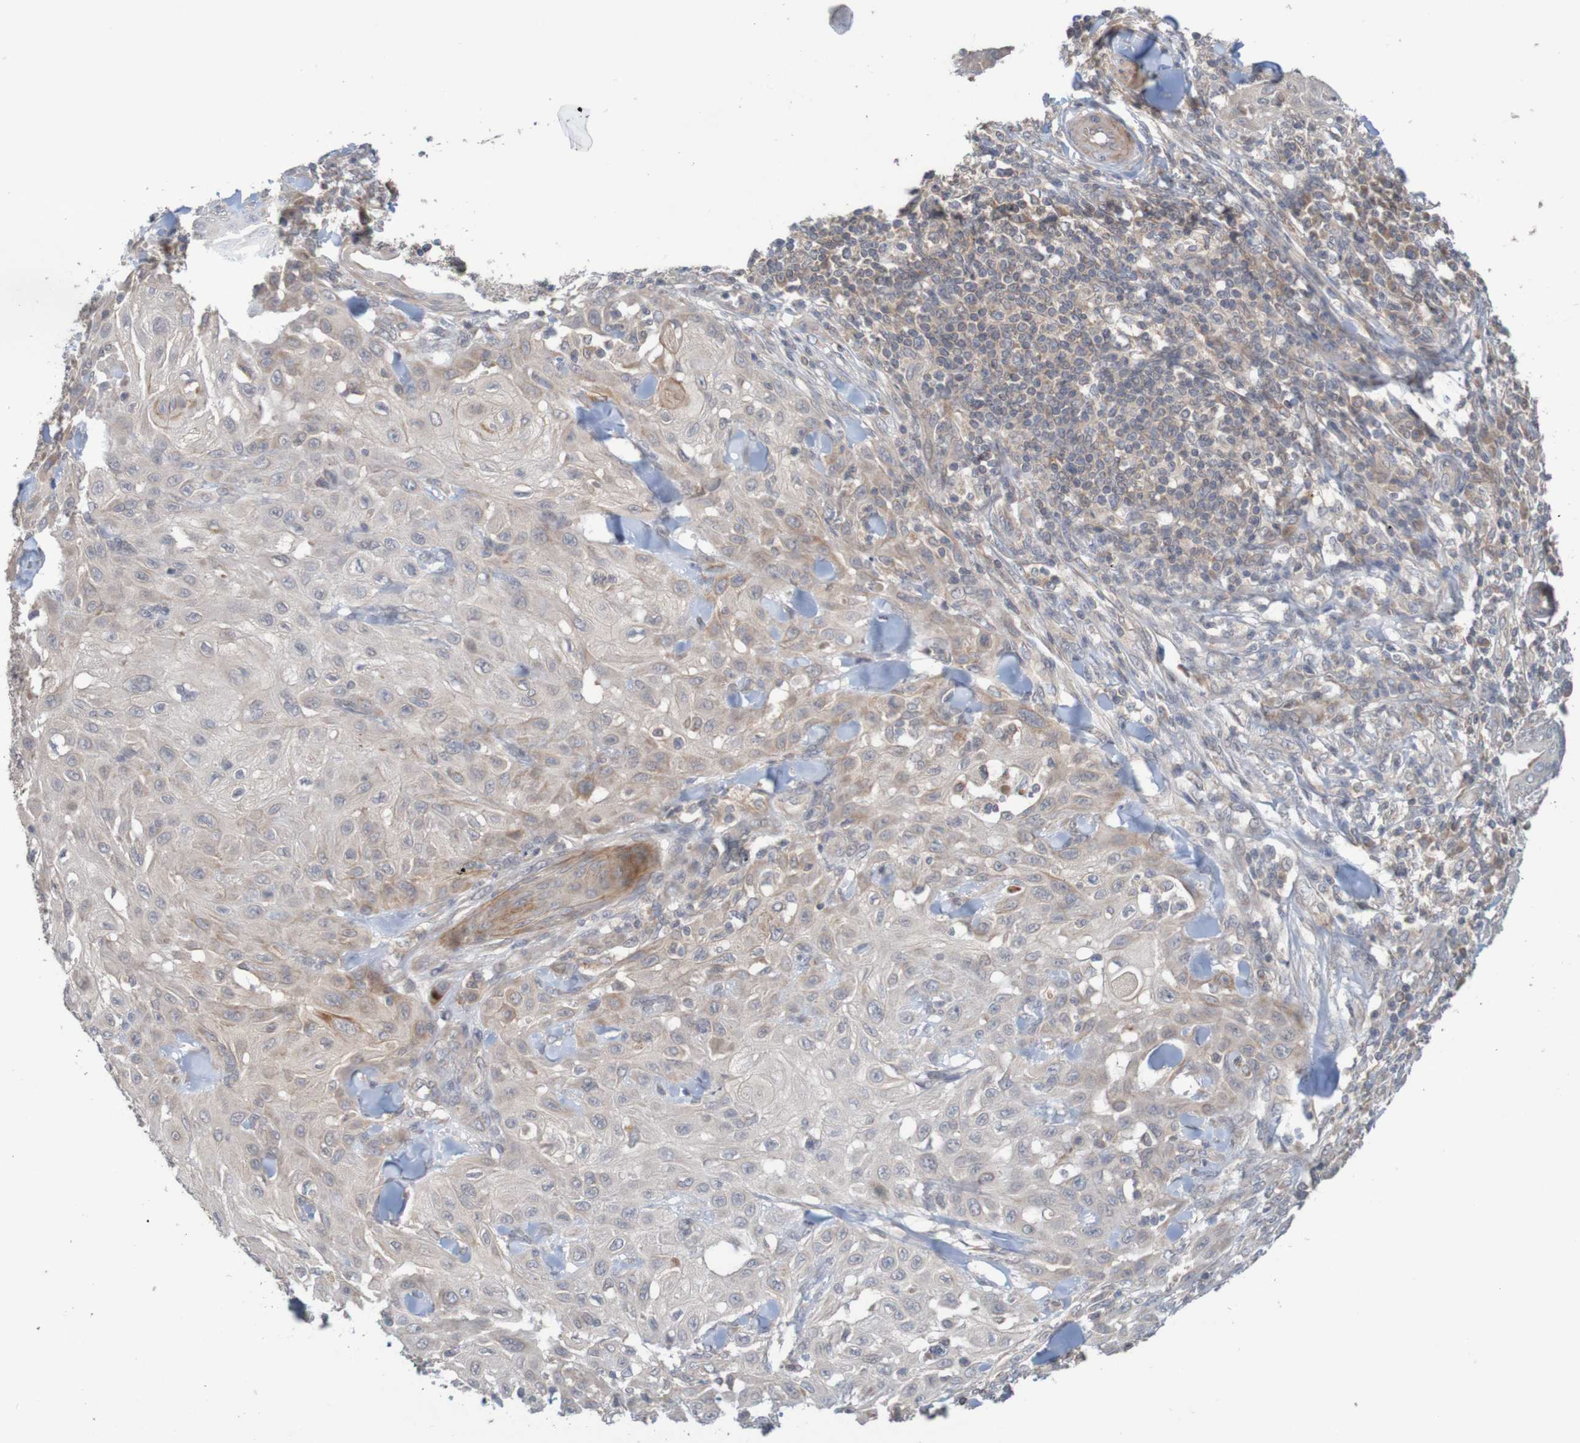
{"staining": {"intensity": "moderate", "quantity": "<25%", "location": "cytoplasmic/membranous"}, "tissue": "skin cancer", "cell_type": "Tumor cells", "image_type": "cancer", "snomed": [{"axis": "morphology", "description": "Squamous cell carcinoma, NOS"}, {"axis": "topography", "description": "Skin"}], "caption": "There is low levels of moderate cytoplasmic/membranous staining in tumor cells of skin cancer (squamous cell carcinoma), as demonstrated by immunohistochemical staining (brown color).", "gene": "ANKK1", "patient": {"sex": "male", "age": 24}}